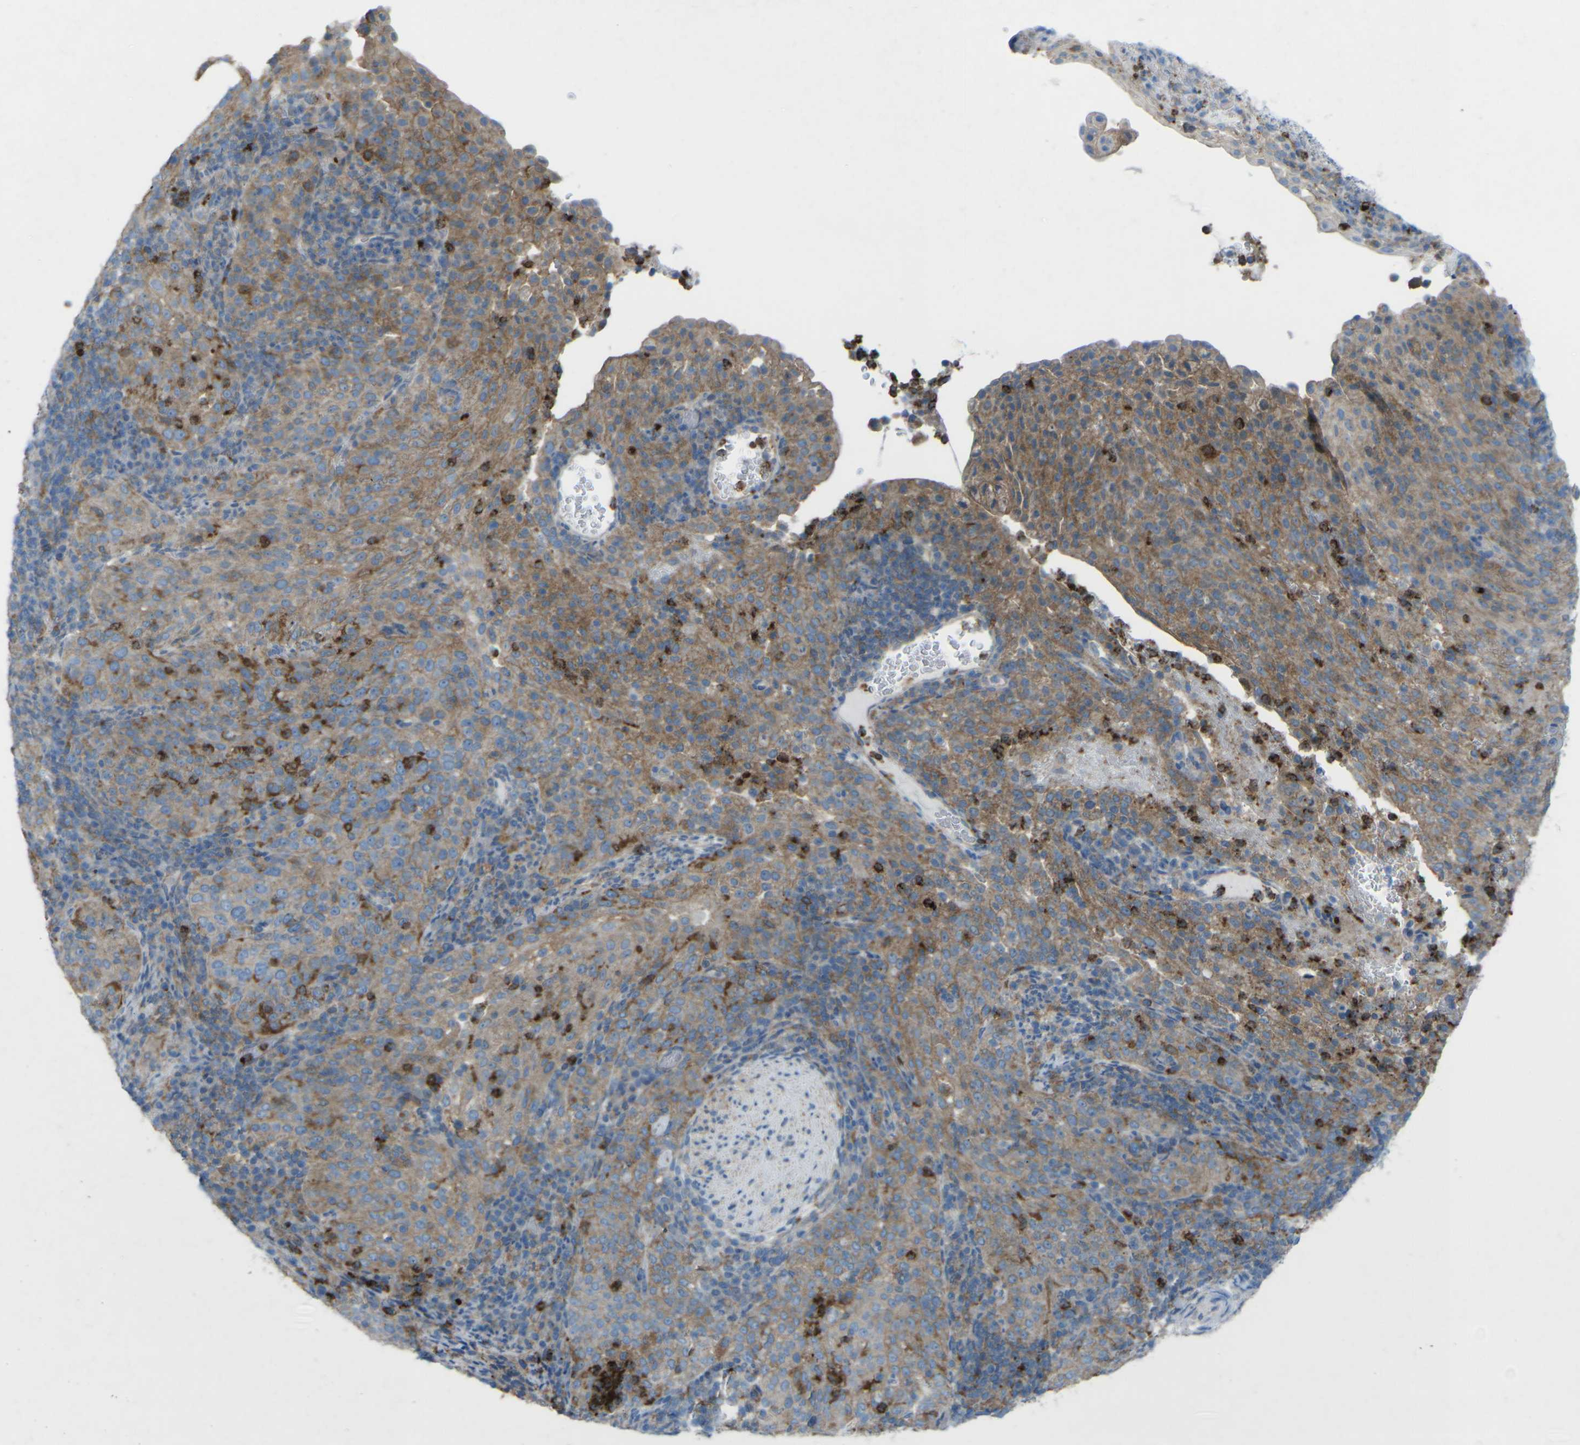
{"staining": {"intensity": "moderate", "quantity": ">75%", "location": "cytoplasmic/membranous"}, "tissue": "cervical cancer", "cell_type": "Tumor cells", "image_type": "cancer", "snomed": [{"axis": "morphology", "description": "Squamous cell carcinoma, NOS"}, {"axis": "topography", "description": "Cervix"}], "caption": "High-power microscopy captured an IHC micrograph of cervical squamous cell carcinoma, revealing moderate cytoplasmic/membranous staining in approximately >75% of tumor cells.", "gene": "STK11", "patient": {"sex": "female", "age": 51}}